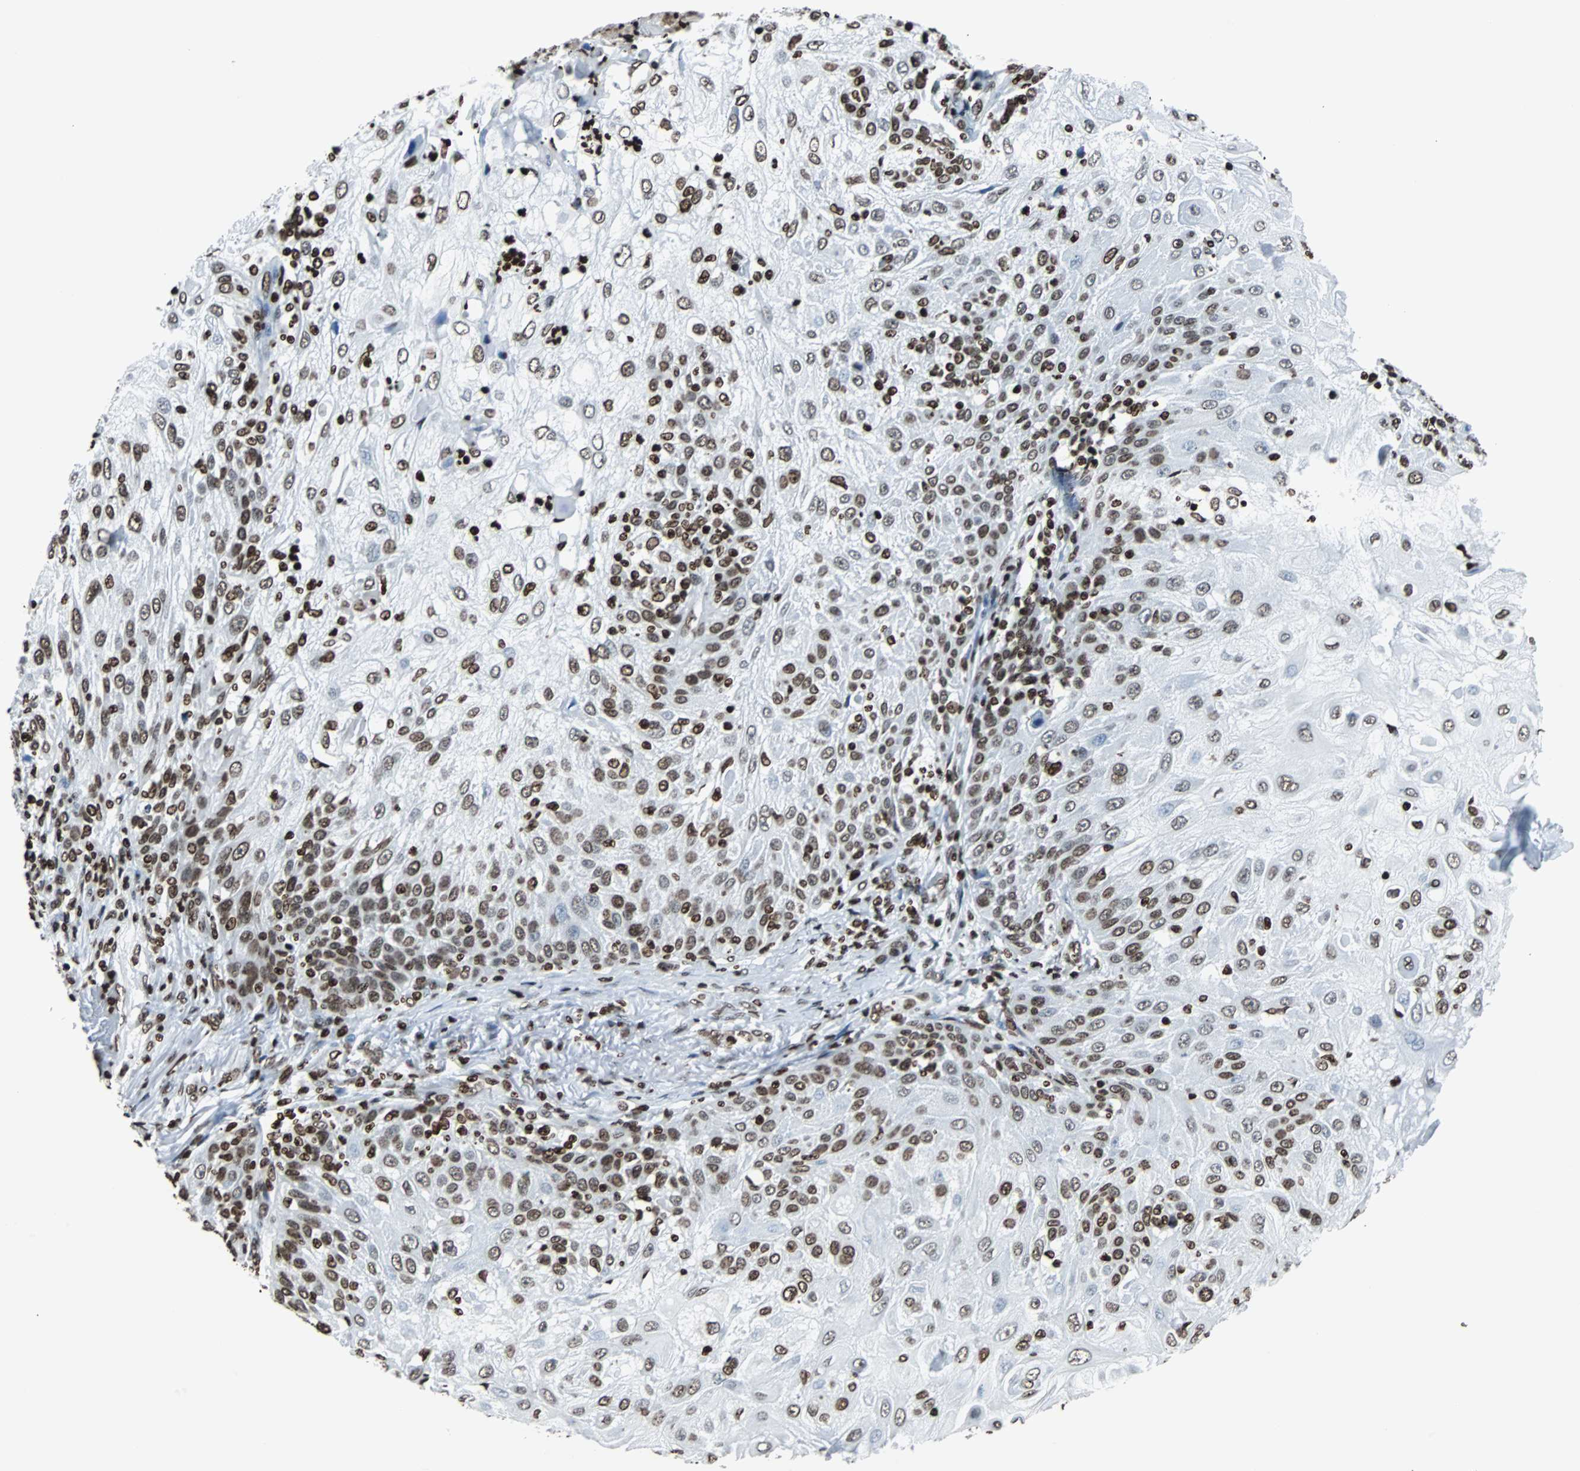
{"staining": {"intensity": "moderate", "quantity": ">75%", "location": "nuclear"}, "tissue": "skin cancer", "cell_type": "Tumor cells", "image_type": "cancer", "snomed": [{"axis": "morphology", "description": "Normal tissue, NOS"}, {"axis": "morphology", "description": "Squamous cell carcinoma, NOS"}, {"axis": "topography", "description": "Skin"}], "caption": "An image showing moderate nuclear staining in approximately >75% of tumor cells in skin squamous cell carcinoma, as visualized by brown immunohistochemical staining.", "gene": "H2BC18", "patient": {"sex": "female", "age": 83}}